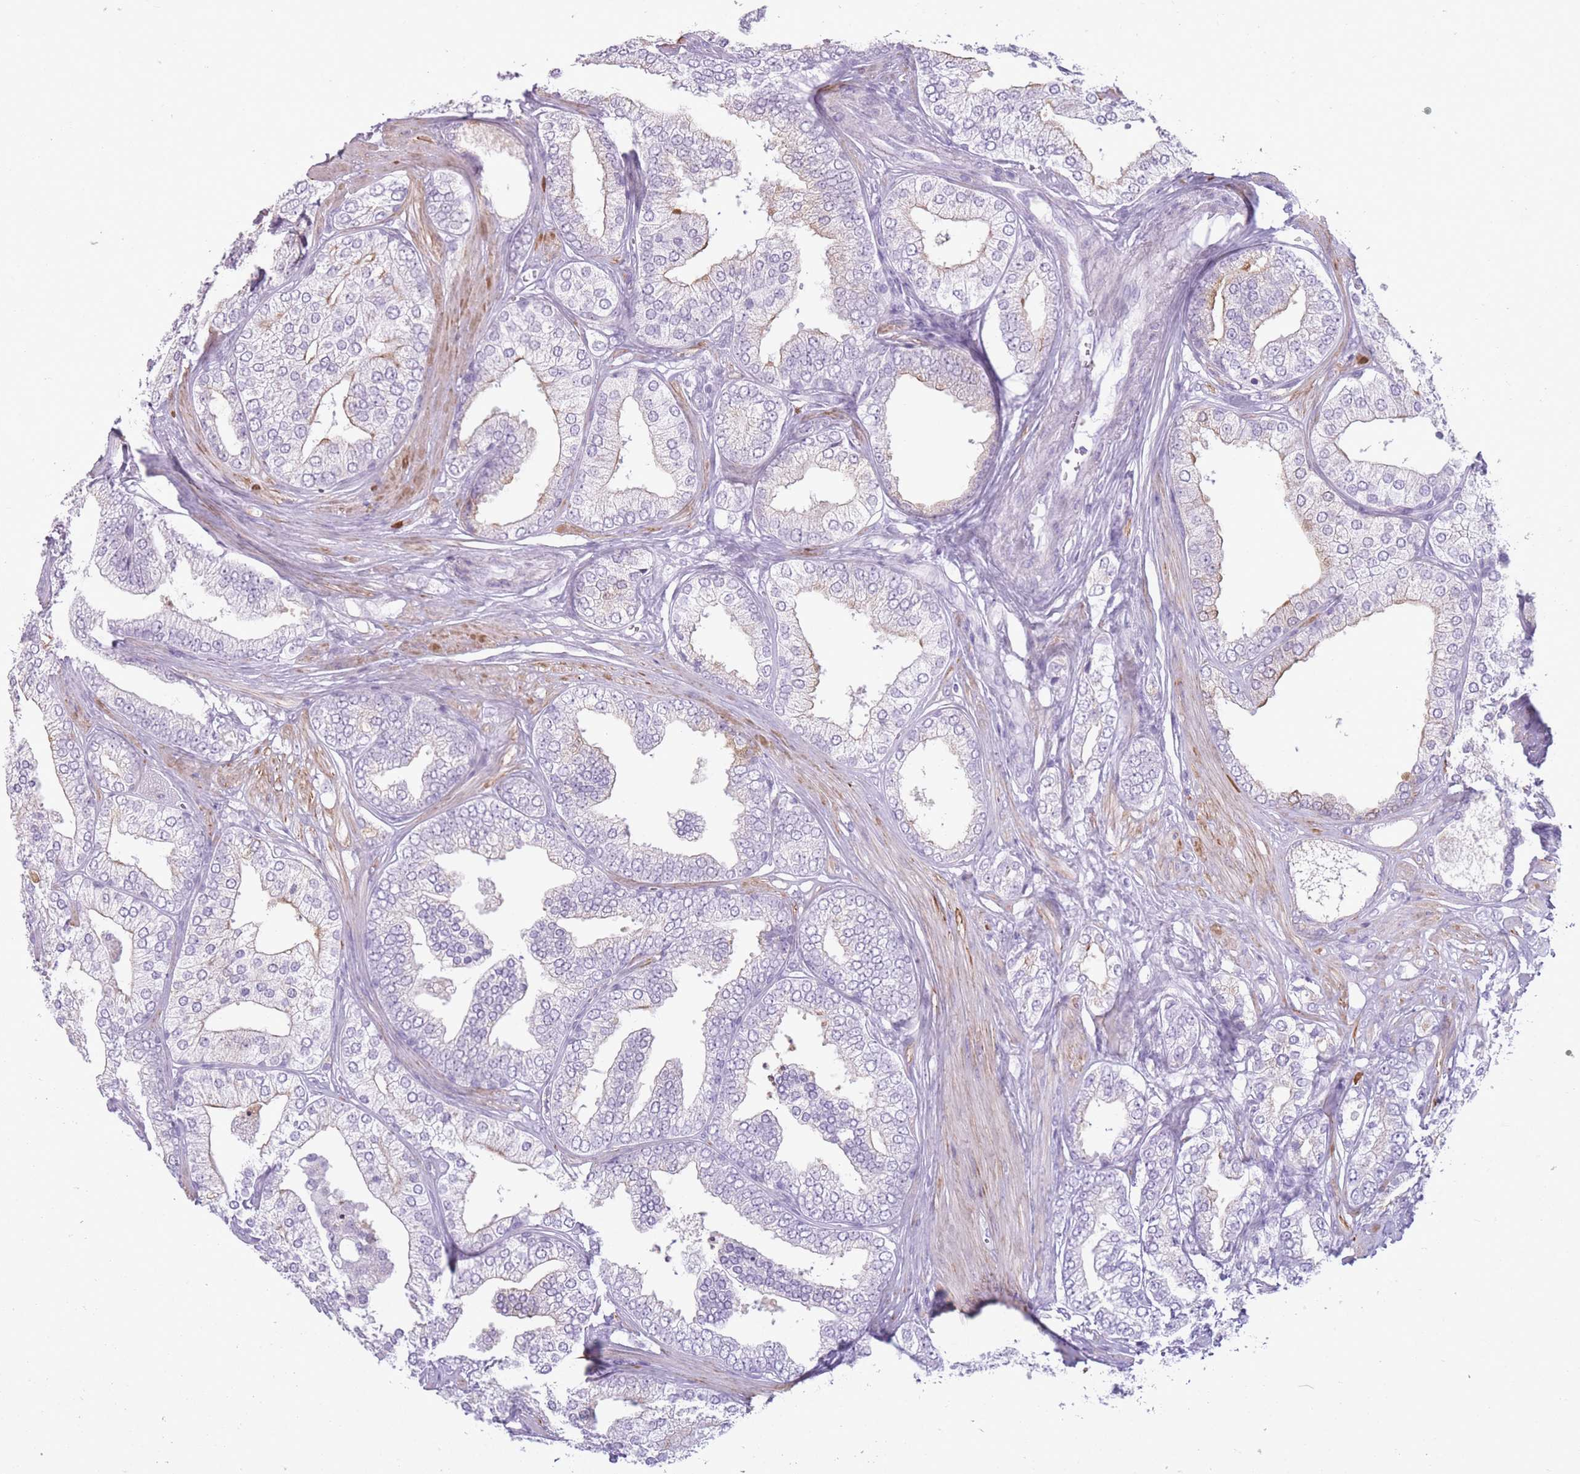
{"staining": {"intensity": "negative", "quantity": "none", "location": "none"}, "tissue": "prostate cancer", "cell_type": "Tumor cells", "image_type": "cancer", "snomed": [{"axis": "morphology", "description": "Adenocarcinoma, High grade"}, {"axis": "topography", "description": "Prostate"}], "caption": "Photomicrograph shows no protein positivity in tumor cells of prostate high-grade adenocarcinoma tissue. Brightfield microscopy of immunohistochemistry stained with DAB (brown) and hematoxylin (blue), captured at high magnification.", "gene": "GOLGA6D", "patient": {"sex": "male", "age": 50}}